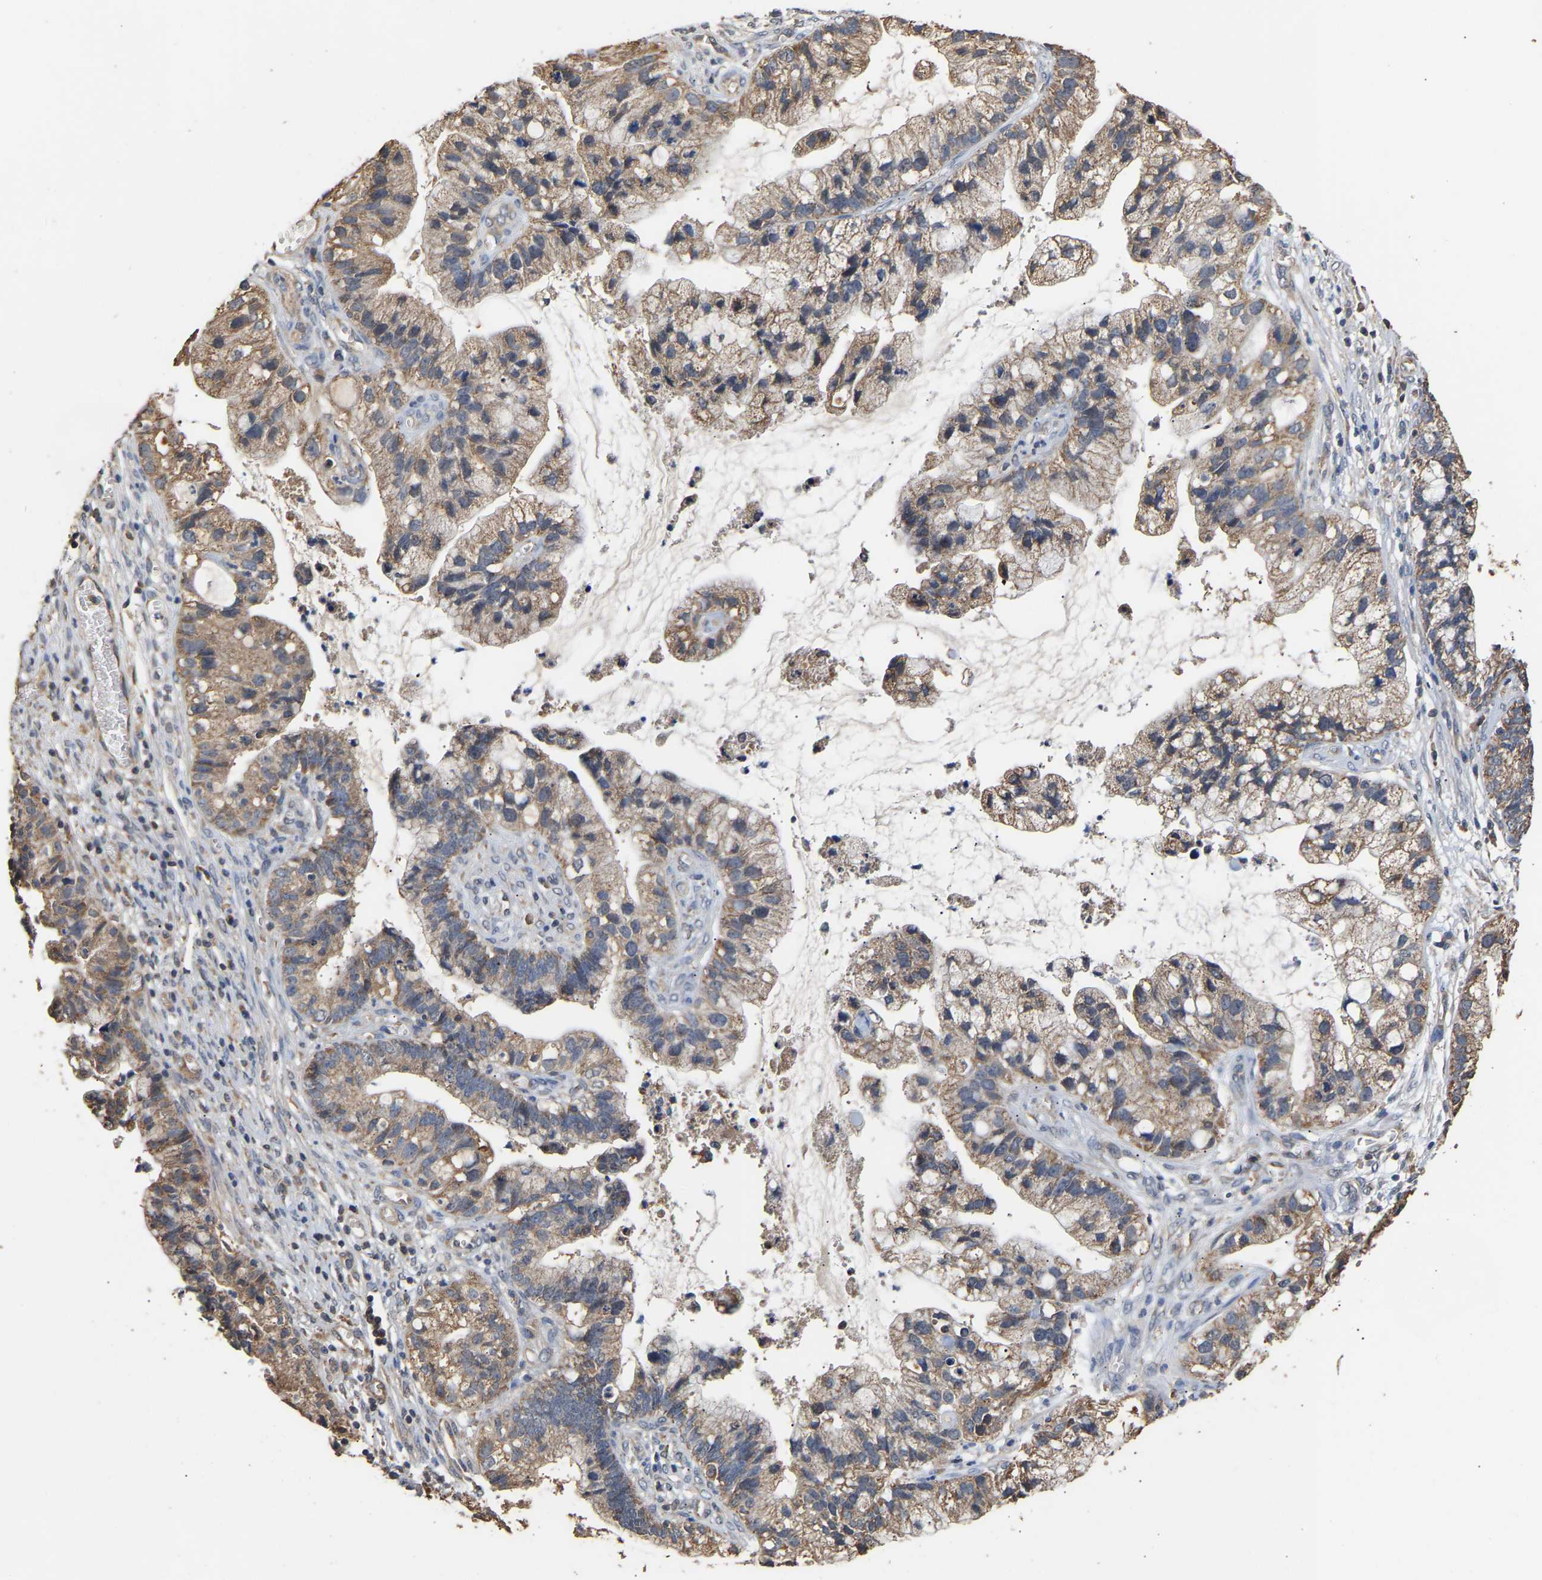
{"staining": {"intensity": "moderate", "quantity": ">75%", "location": "cytoplasmic/membranous"}, "tissue": "cervical cancer", "cell_type": "Tumor cells", "image_type": "cancer", "snomed": [{"axis": "morphology", "description": "Adenocarcinoma, NOS"}, {"axis": "topography", "description": "Cervix"}], "caption": "Cervical cancer stained with a brown dye exhibits moderate cytoplasmic/membranous positive staining in approximately >75% of tumor cells.", "gene": "ZNF26", "patient": {"sex": "female", "age": 44}}